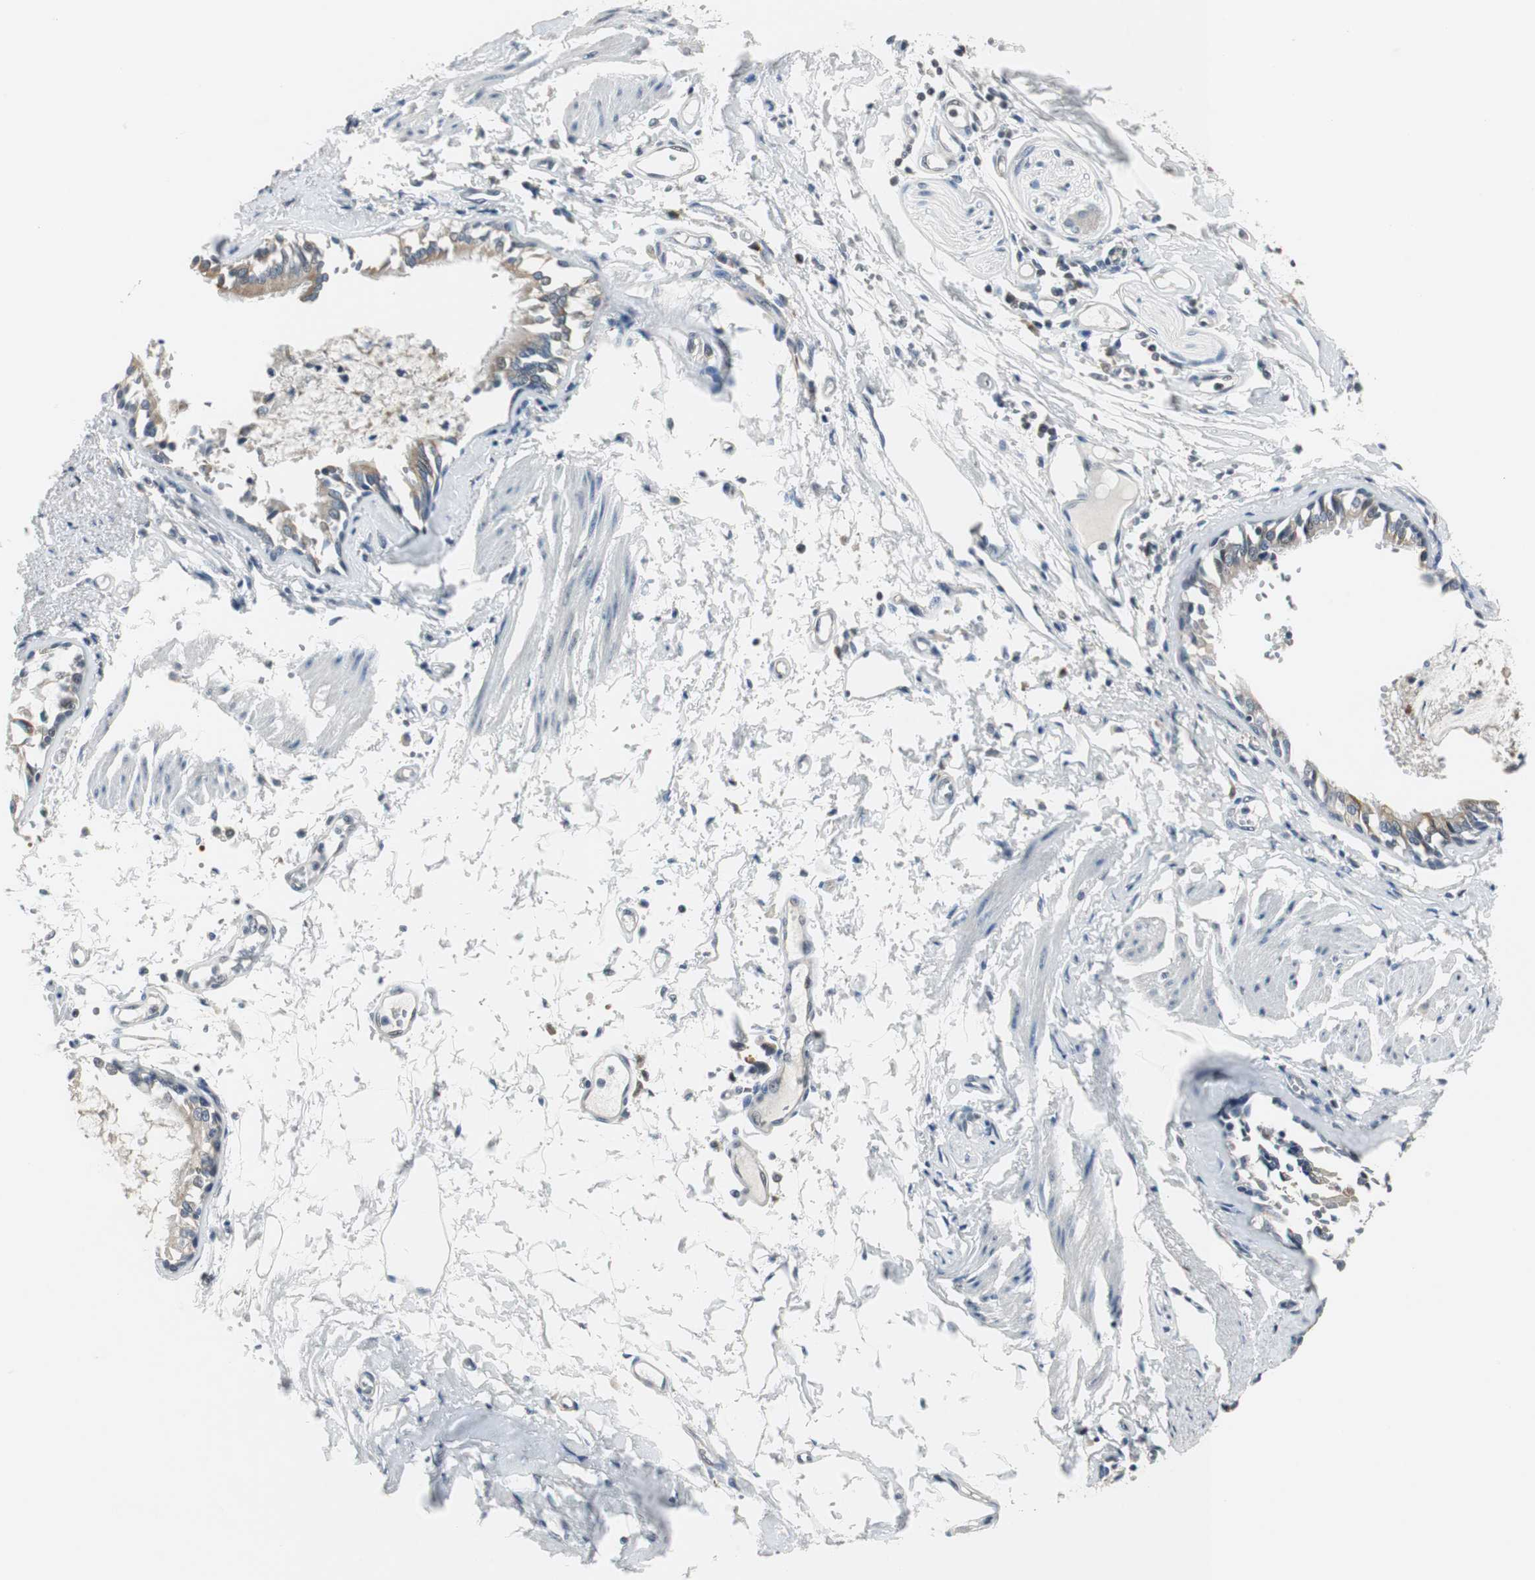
{"staining": {"intensity": "weak", "quantity": ">75%", "location": "cytoplasmic/membranous"}, "tissue": "bronchus", "cell_type": "Respiratory epithelial cells", "image_type": "normal", "snomed": [{"axis": "morphology", "description": "Normal tissue, NOS"}, {"axis": "topography", "description": "Bronchus"}, {"axis": "topography", "description": "Lung"}], "caption": "Protein staining of normal bronchus exhibits weak cytoplasmic/membranous positivity in about >75% of respiratory epithelial cells. The staining is performed using DAB (3,3'-diaminobenzidine) brown chromogen to label protein expression. The nuclei are counter-stained blue using hematoxylin.", "gene": "CCT5", "patient": {"sex": "female", "age": 56}}